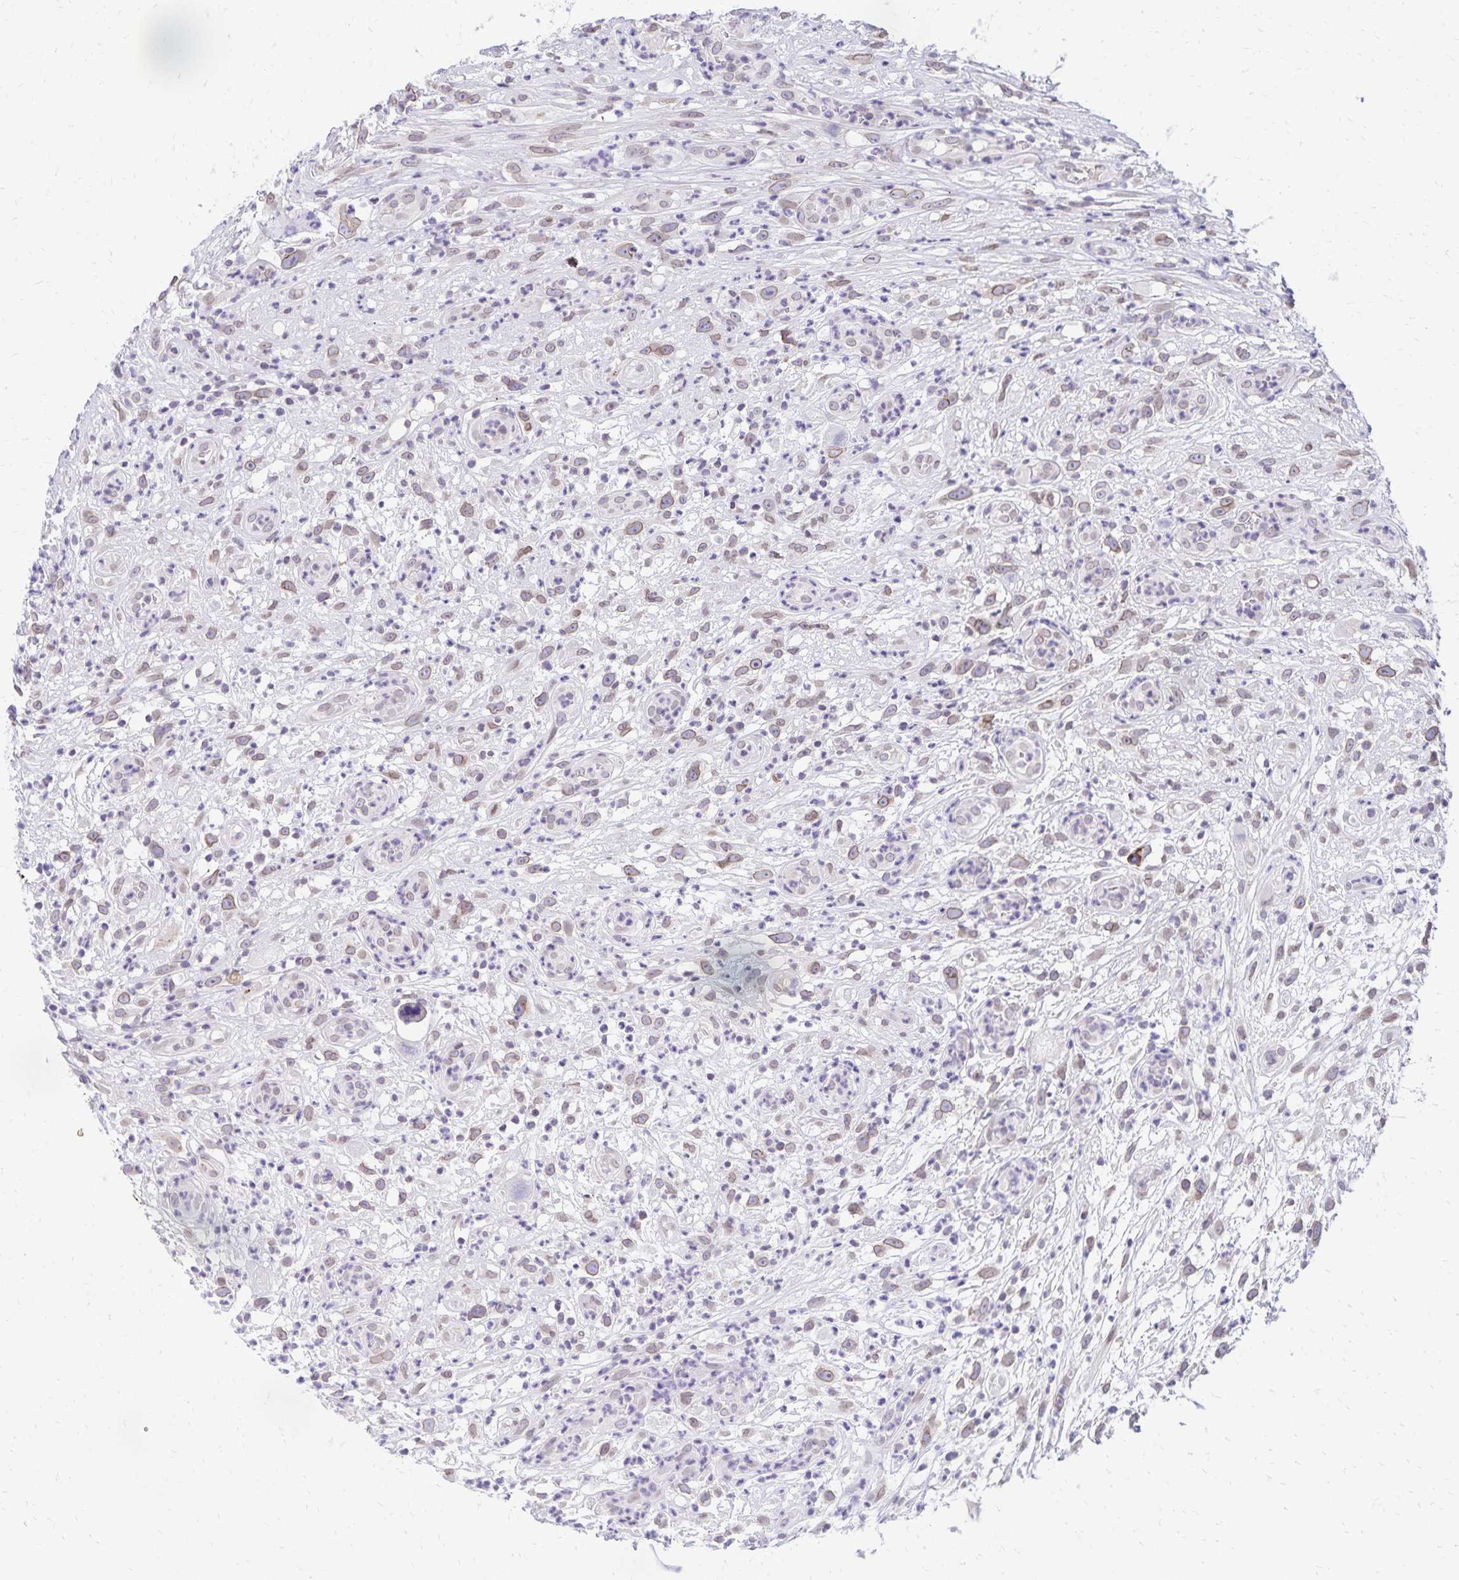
{"staining": {"intensity": "weak", "quantity": "25%-75%", "location": "cytoplasmic/membranous,nuclear"}, "tissue": "head and neck cancer", "cell_type": "Tumor cells", "image_type": "cancer", "snomed": [{"axis": "morphology", "description": "Squamous cell carcinoma, NOS"}, {"axis": "topography", "description": "Head-Neck"}], "caption": "Weak cytoplasmic/membranous and nuclear expression for a protein is identified in approximately 25%-75% of tumor cells of squamous cell carcinoma (head and neck) using immunohistochemistry (IHC).", "gene": "FAM166C", "patient": {"sex": "male", "age": 65}}